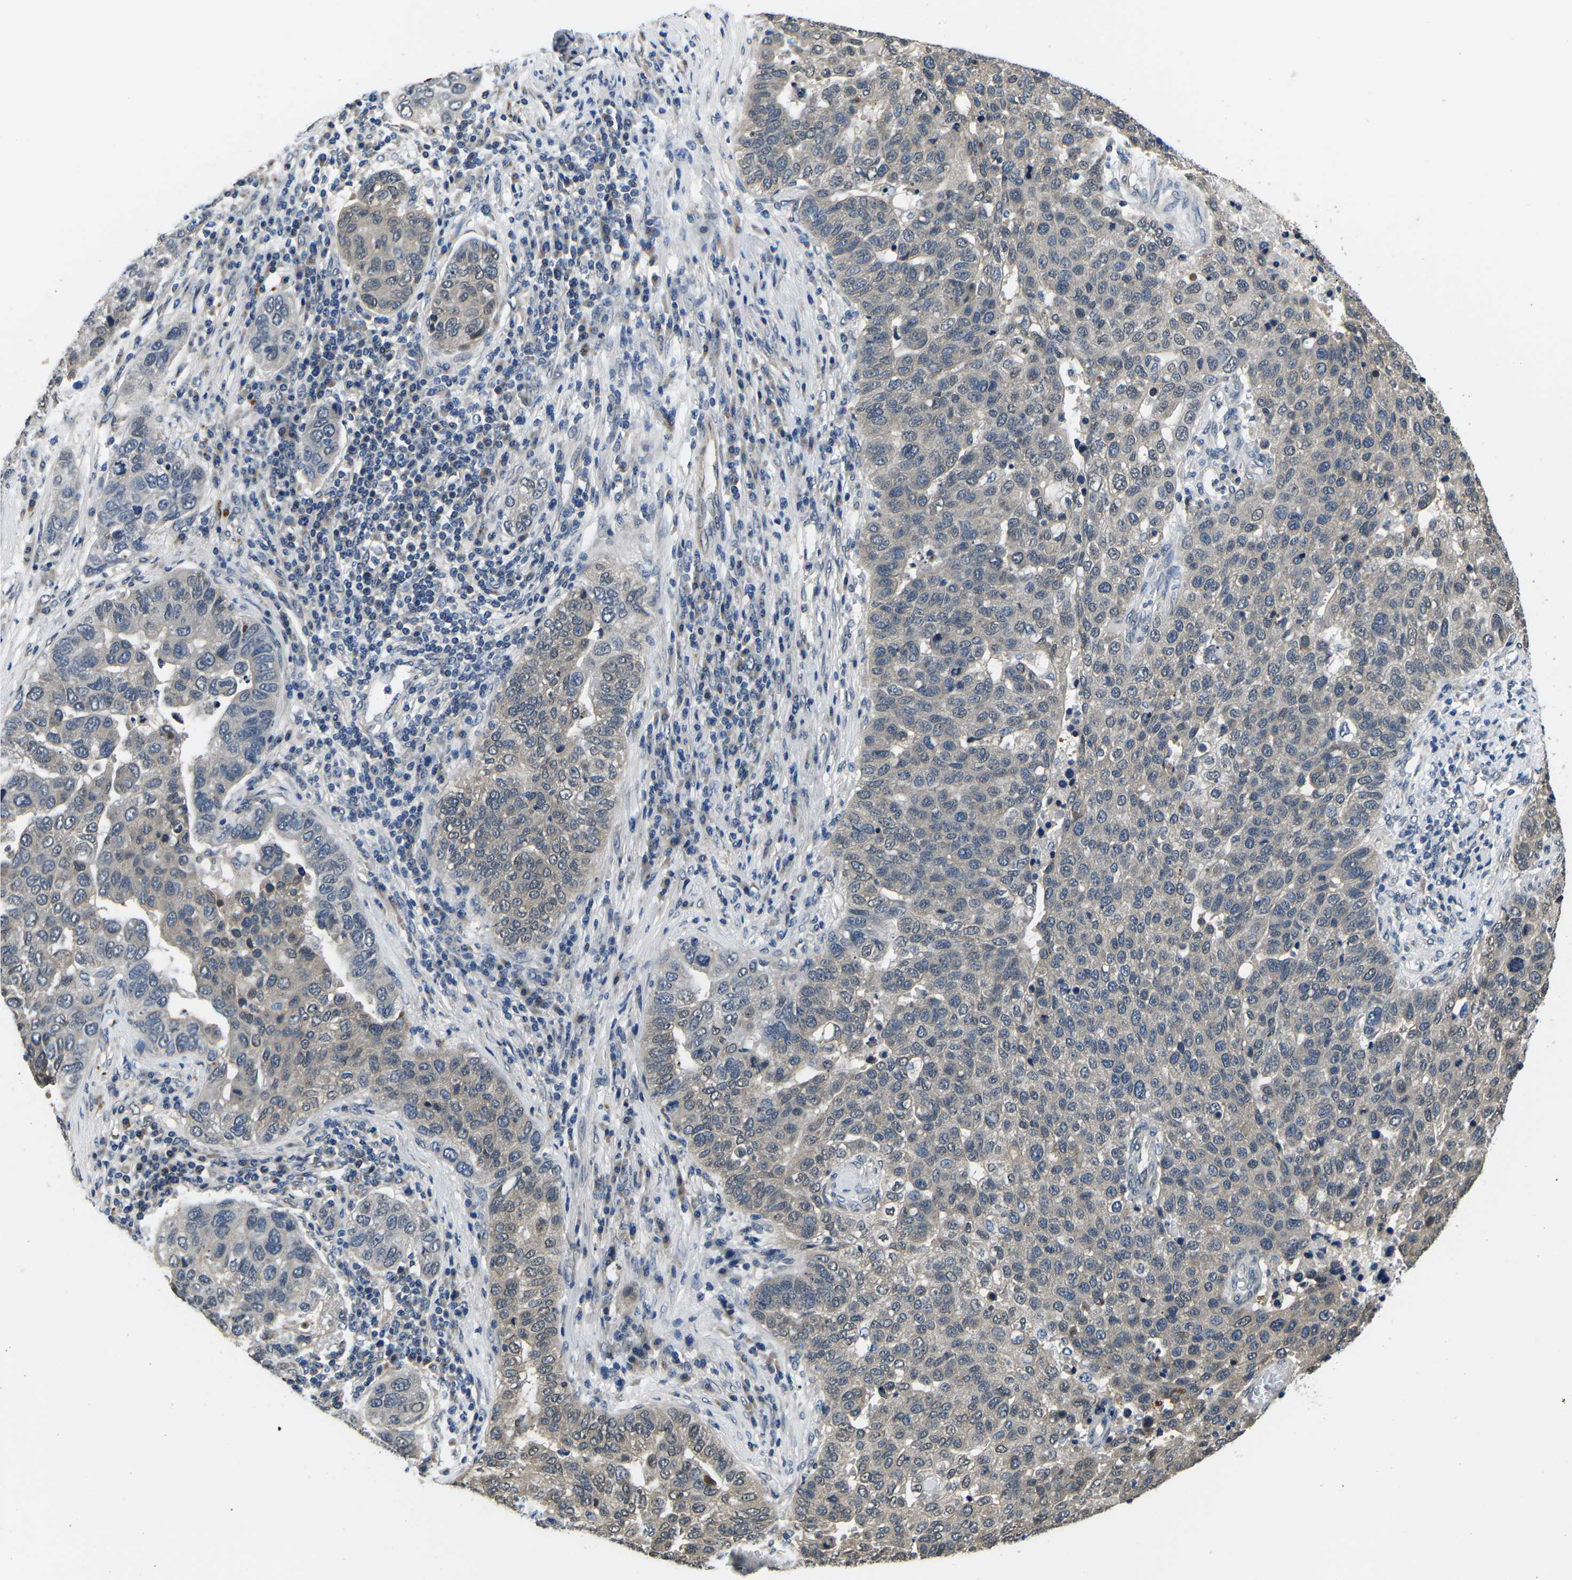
{"staining": {"intensity": "negative", "quantity": "none", "location": "none"}, "tissue": "pancreatic cancer", "cell_type": "Tumor cells", "image_type": "cancer", "snomed": [{"axis": "morphology", "description": "Adenocarcinoma, NOS"}, {"axis": "topography", "description": "Pancreas"}], "caption": "The histopathology image reveals no significant expression in tumor cells of pancreatic cancer. (Immunohistochemistry (ihc), brightfield microscopy, high magnification).", "gene": "SNX10", "patient": {"sex": "female", "age": 61}}